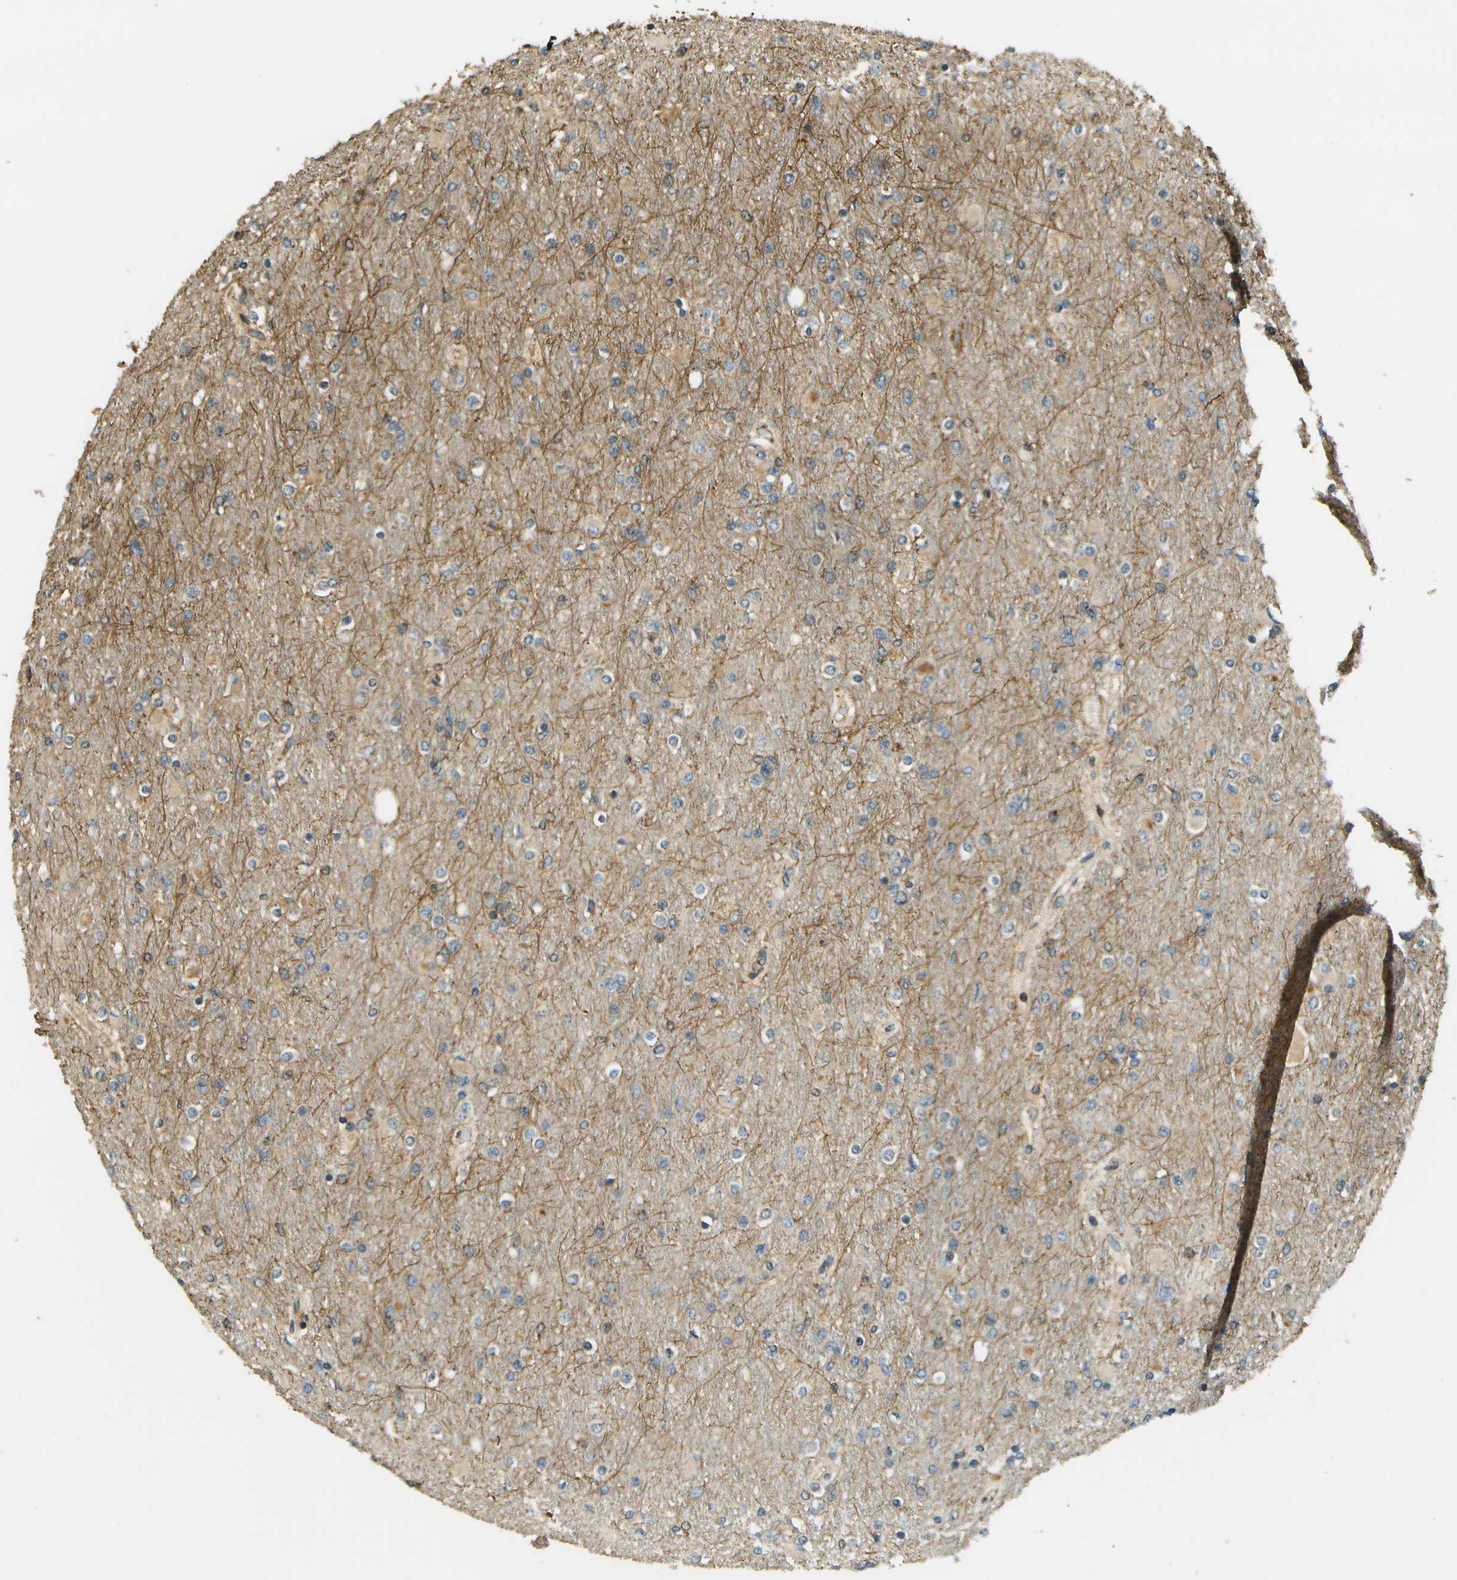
{"staining": {"intensity": "weak", "quantity": "<25%", "location": "cytoplasmic/membranous"}, "tissue": "glioma", "cell_type": "Tumor cells", "image_type": "cancer", "snomed": [{"axis": "morphology", "description": "Glioma, malignant, High grade"}, {"axis": "topography", "description": "Cerebral cortex"}], "caption": "Immunohistochemistry (IHC) image of human glioma stained for a protein (brown), which exhibits no positivity in tumor cells. (Stains: DAB (3,3'-diaminobenzidine) immunohistochemistry (IHC) with hematoxylin counter stain, Microscopy: brightfield microscopy at high magnification).", "gene": "LRP12", "patient": {"sex": "female", "age": 36}}